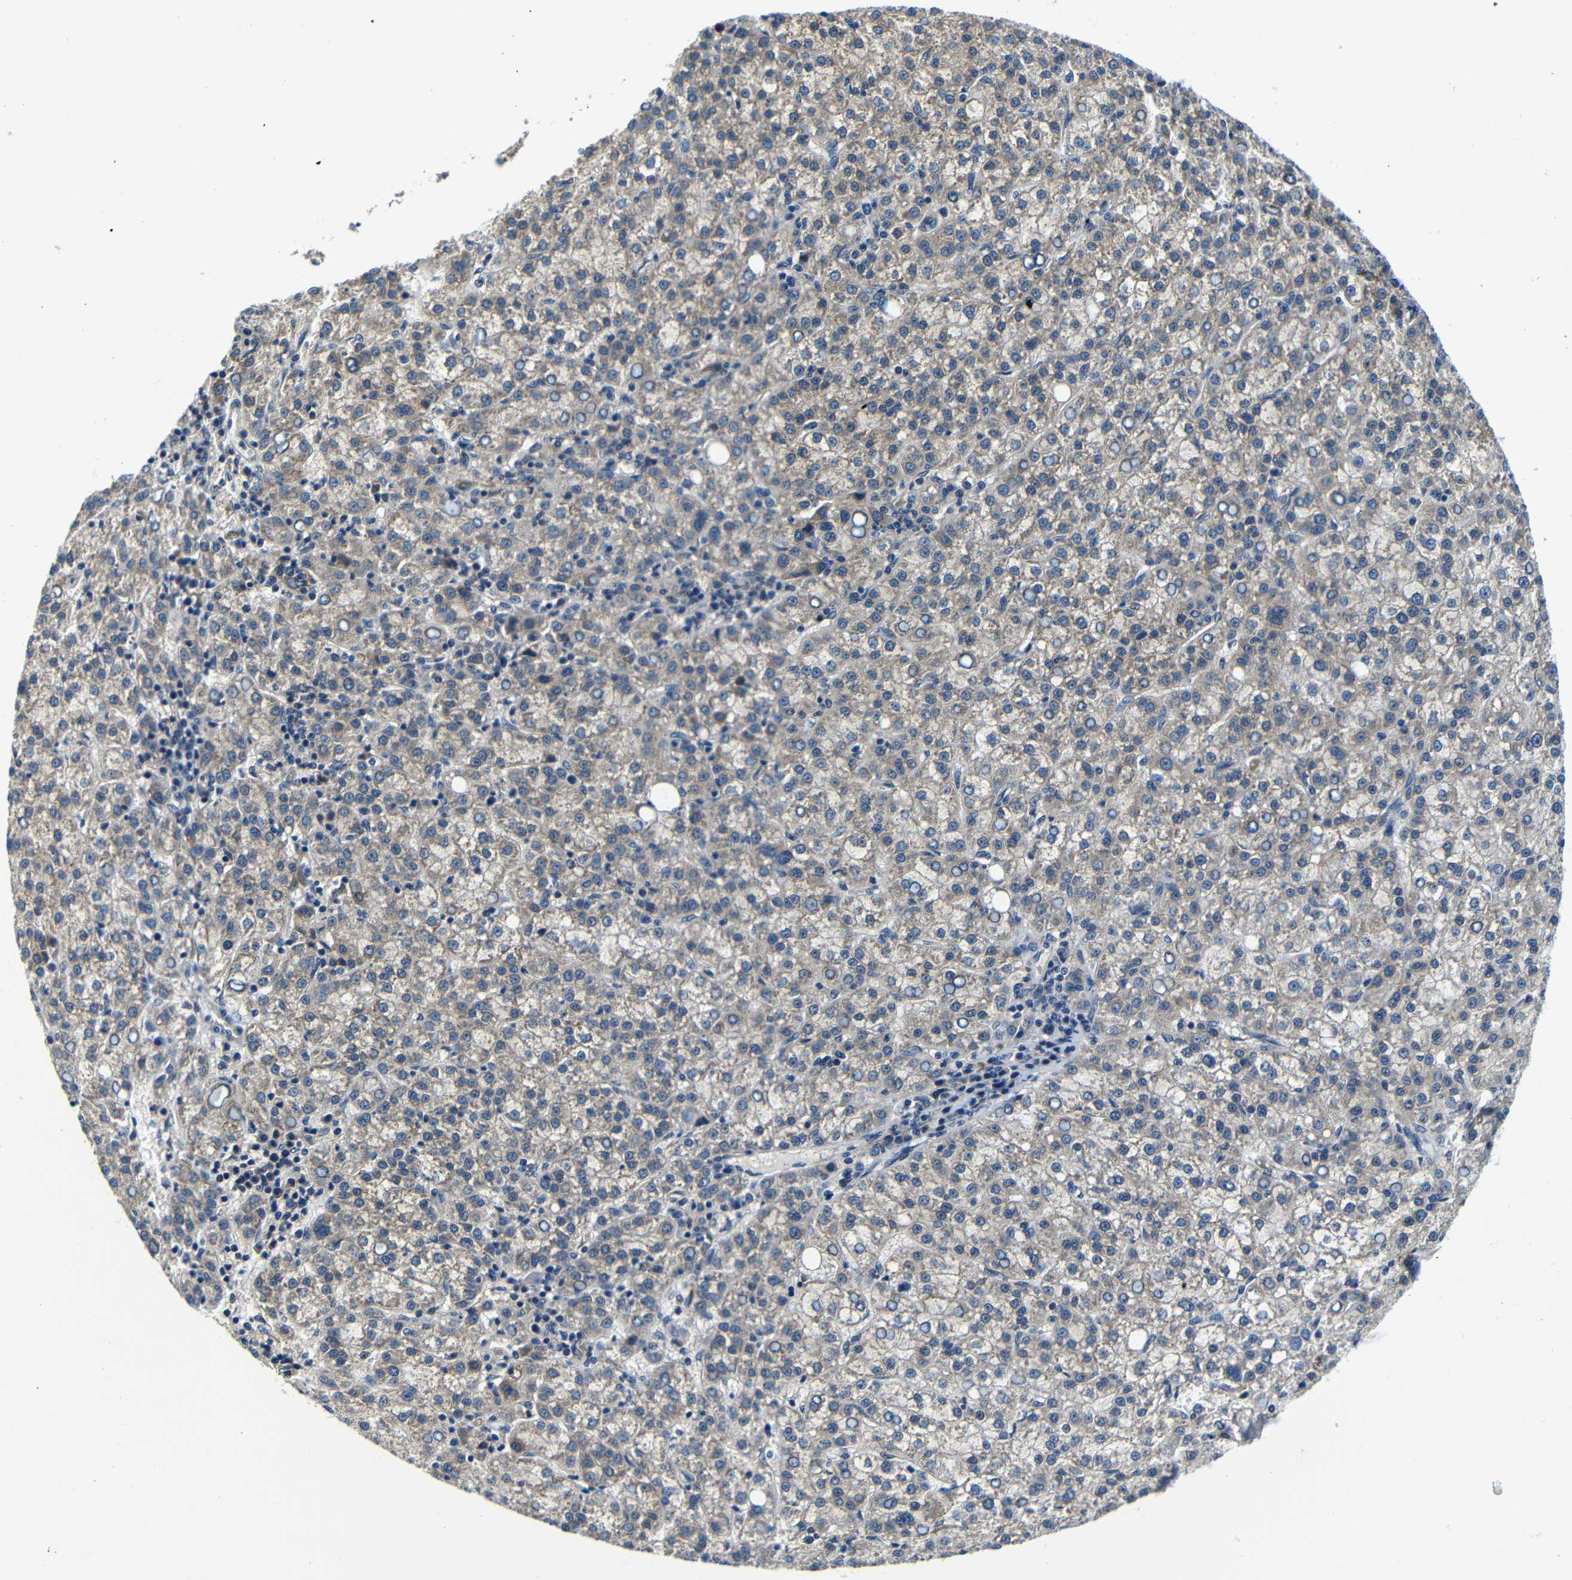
{"staining": {"intensity": "weak", "quantity": ">75%", "location": "cytoplasmic/membranous"}, "tissue": "liver cancer", "cell_type": "Tumor cells", "image_type": "cancer", "snomed": [{"axis": "morphology", "description": "Carcinoma, Hepatocellular, NOS"}, {"axis": "topography", "description": "Liver"}], "caption": "A brown stain labels weak cytoplasmic/membranous positivity of a protein in liver cancer (hepatocellular carcinoma) tumor cells. (DAB = brown stain, brightfield microscopy at high magnification).", "gene": "FKBP14", "patient": {"sex": "female", "age": 58}}